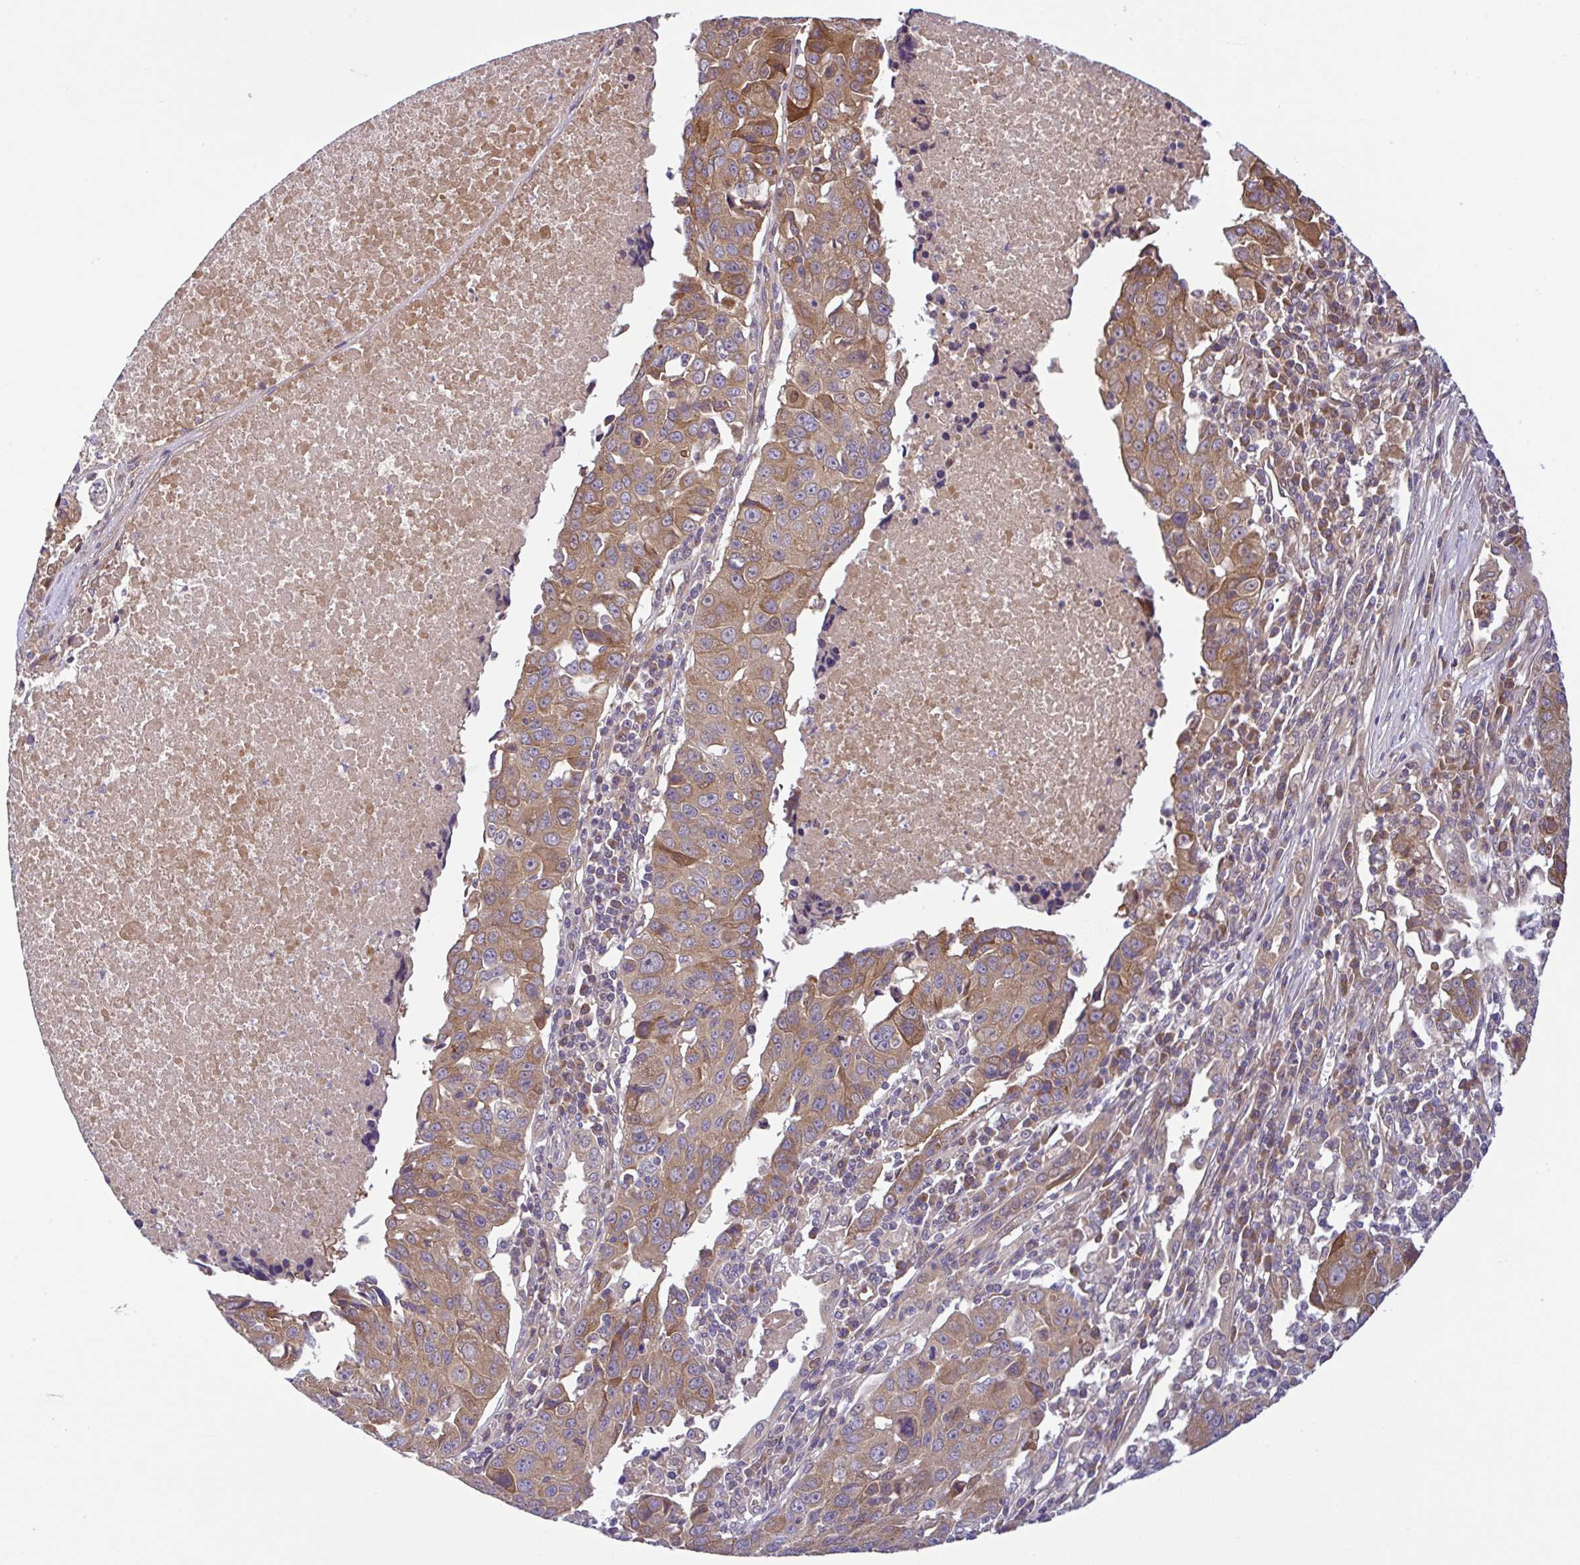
{"staining": {"intensity": "moderate", "quantity": ">75%", "location": "cytoplasmic/membranous"}, "tissue": "lung cancer", "cell_type": "Tumor cells", "image_type": "cancer", "snomed": [{"axis": "morphology", "description": "Squamous cell carcinoma, NOS"}, {"axis": "topography", "description": "Lung"}], "caption": "IHC image of neoplastic tissue: lung cancer (squamous cell carcinoma) stained using IHC reveals medium levels of moderate protein expression localized specifically in the cytoplasmic/membranous of tumor cells, appearing as a cytoplasmic/membranous brown color.", "gene": "UBE4A", "patient": {"sex": "female", "age": 66}}